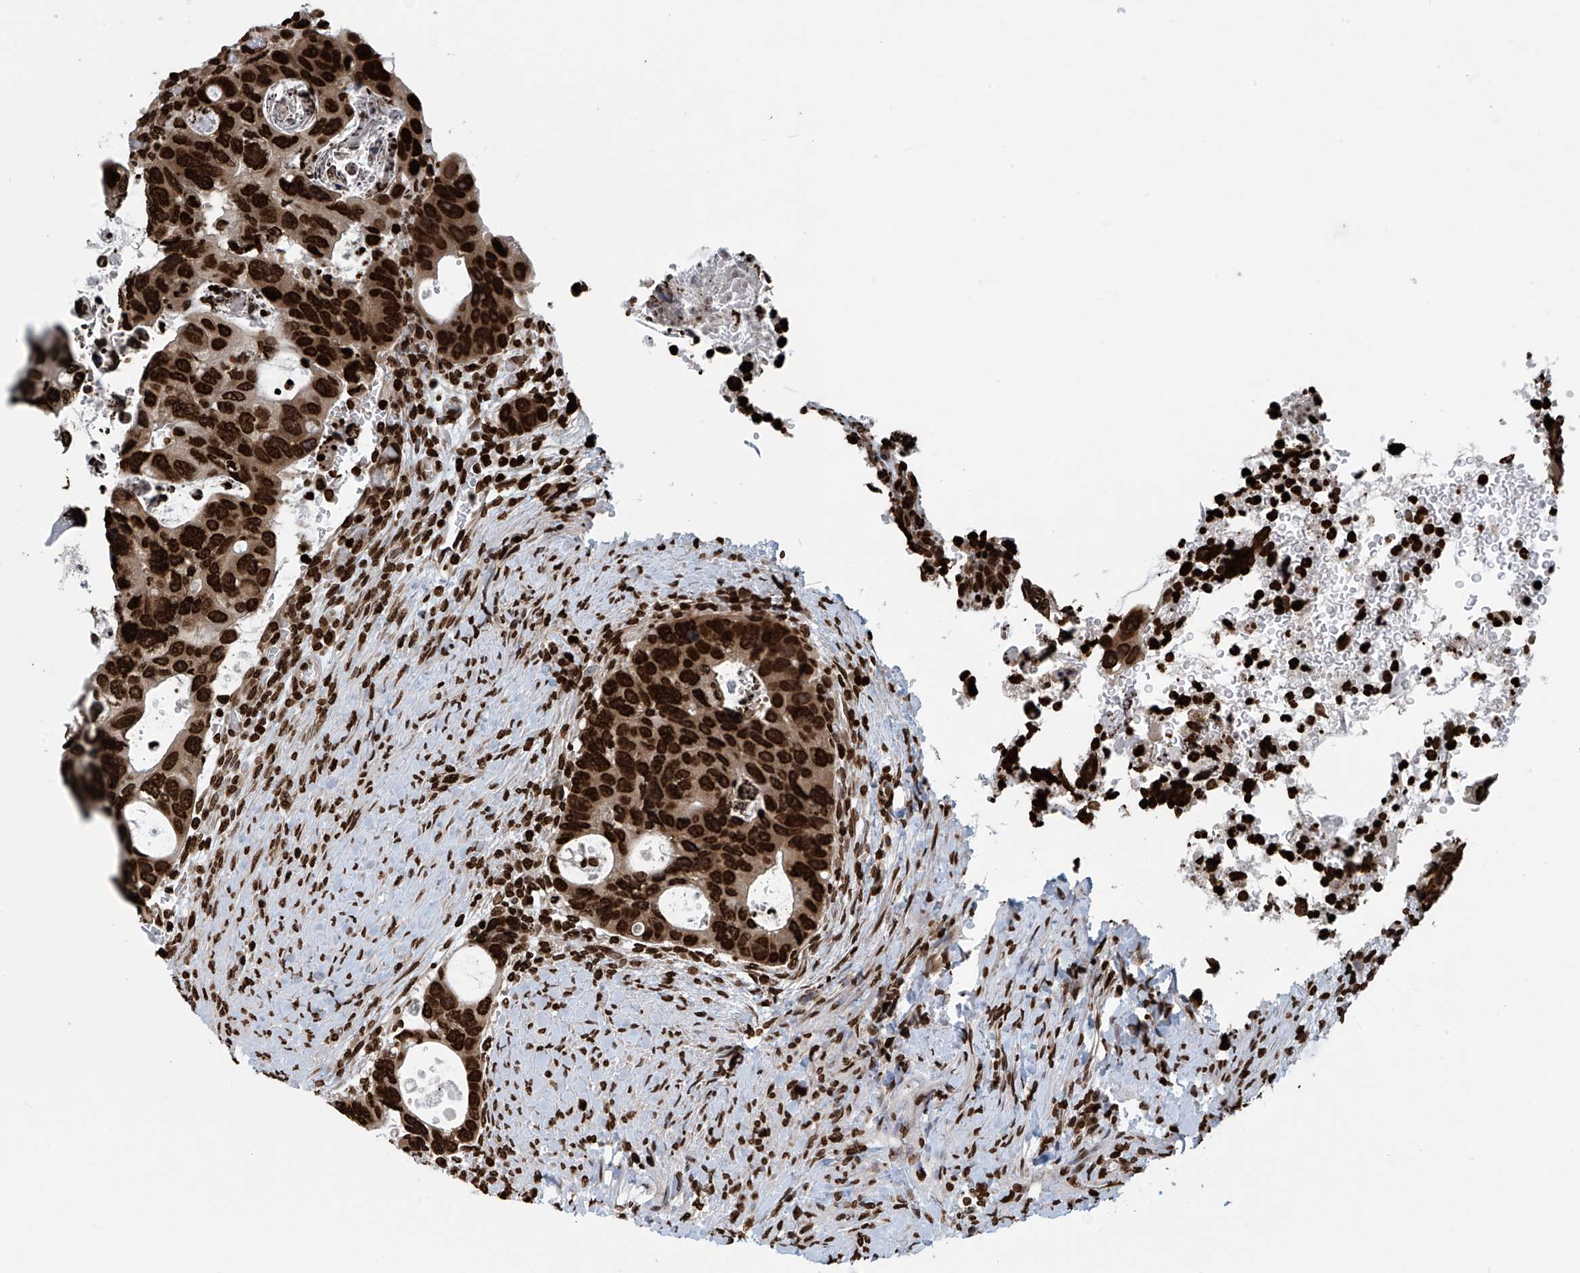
{"staining": {"intensity": "strong", "quantity": ">75%", "location": "nuclear"}, "tissue": "colorectal cancer", "cell_type": "Tumor cells", "image_type": "cancer", "snomed": [{"axis": "morphology", "description": "Adenocarcinoma, NOS"}, {"axis": "topography", "description": "Rectum"}], "caption": "Colorectal cancer was stained to show a protein in brown. There is high levels of strong nuclear positivity in approximately >75% of tumor cells.", "gene": "DPPA2", "patient": {"sex": "male", "age": 59}}